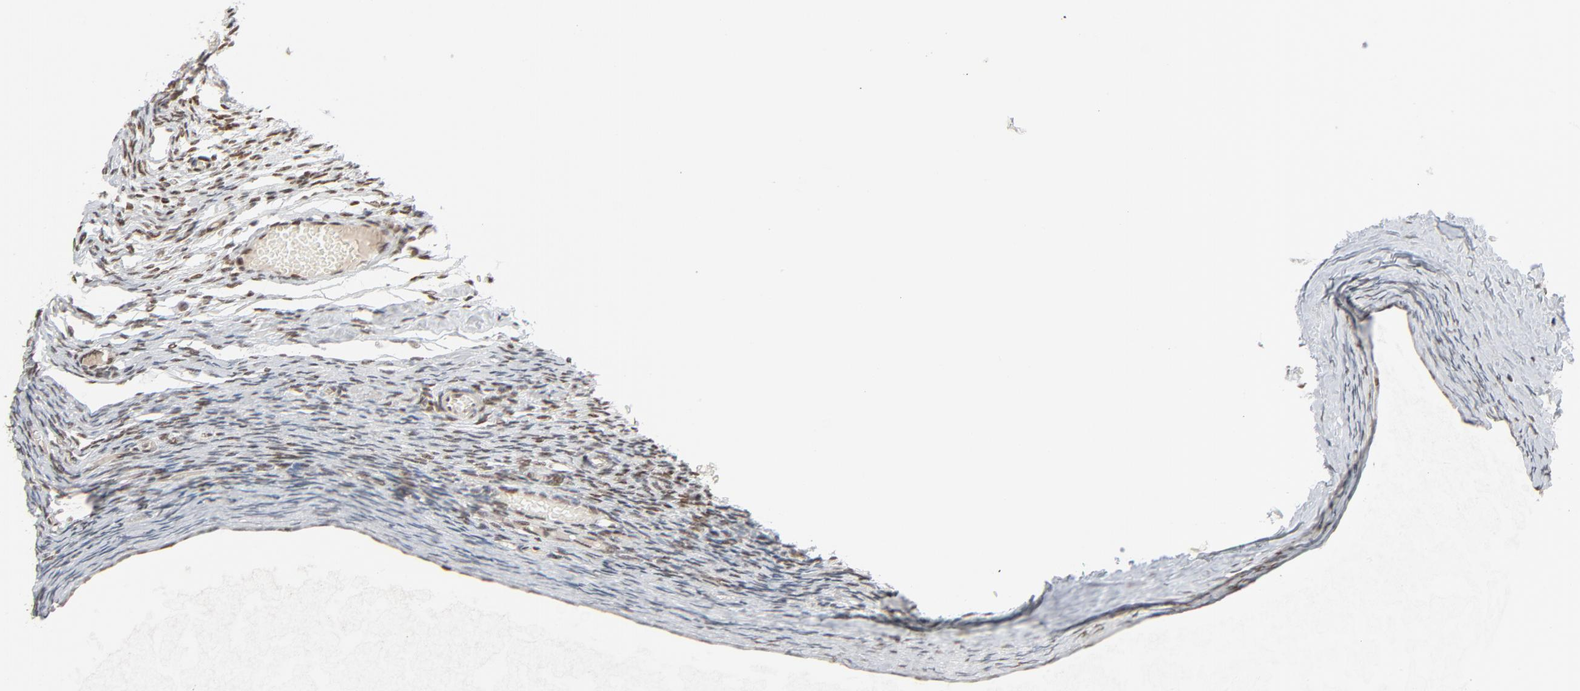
{"staining": {"intensity": "moderate", "quantity": ">75%", "location": "nuclear"}, "tissue": "ovary", "cell_type": "Ovarian stroma cells", "image_type": "normal", "snomed": [{"axis": "morphology", "description": "Normal tissue, NOS"}, {"axis": "topography", "description": "Ovary"}], "caption": "Immunohistochemical staining of benign human ovary demonstrates >75% levels of moderate nuclear protein expression in about >75% of ovarian stroma cells.", "gene": "CUX1", "patient": {"sex": "female", "age": 60}}